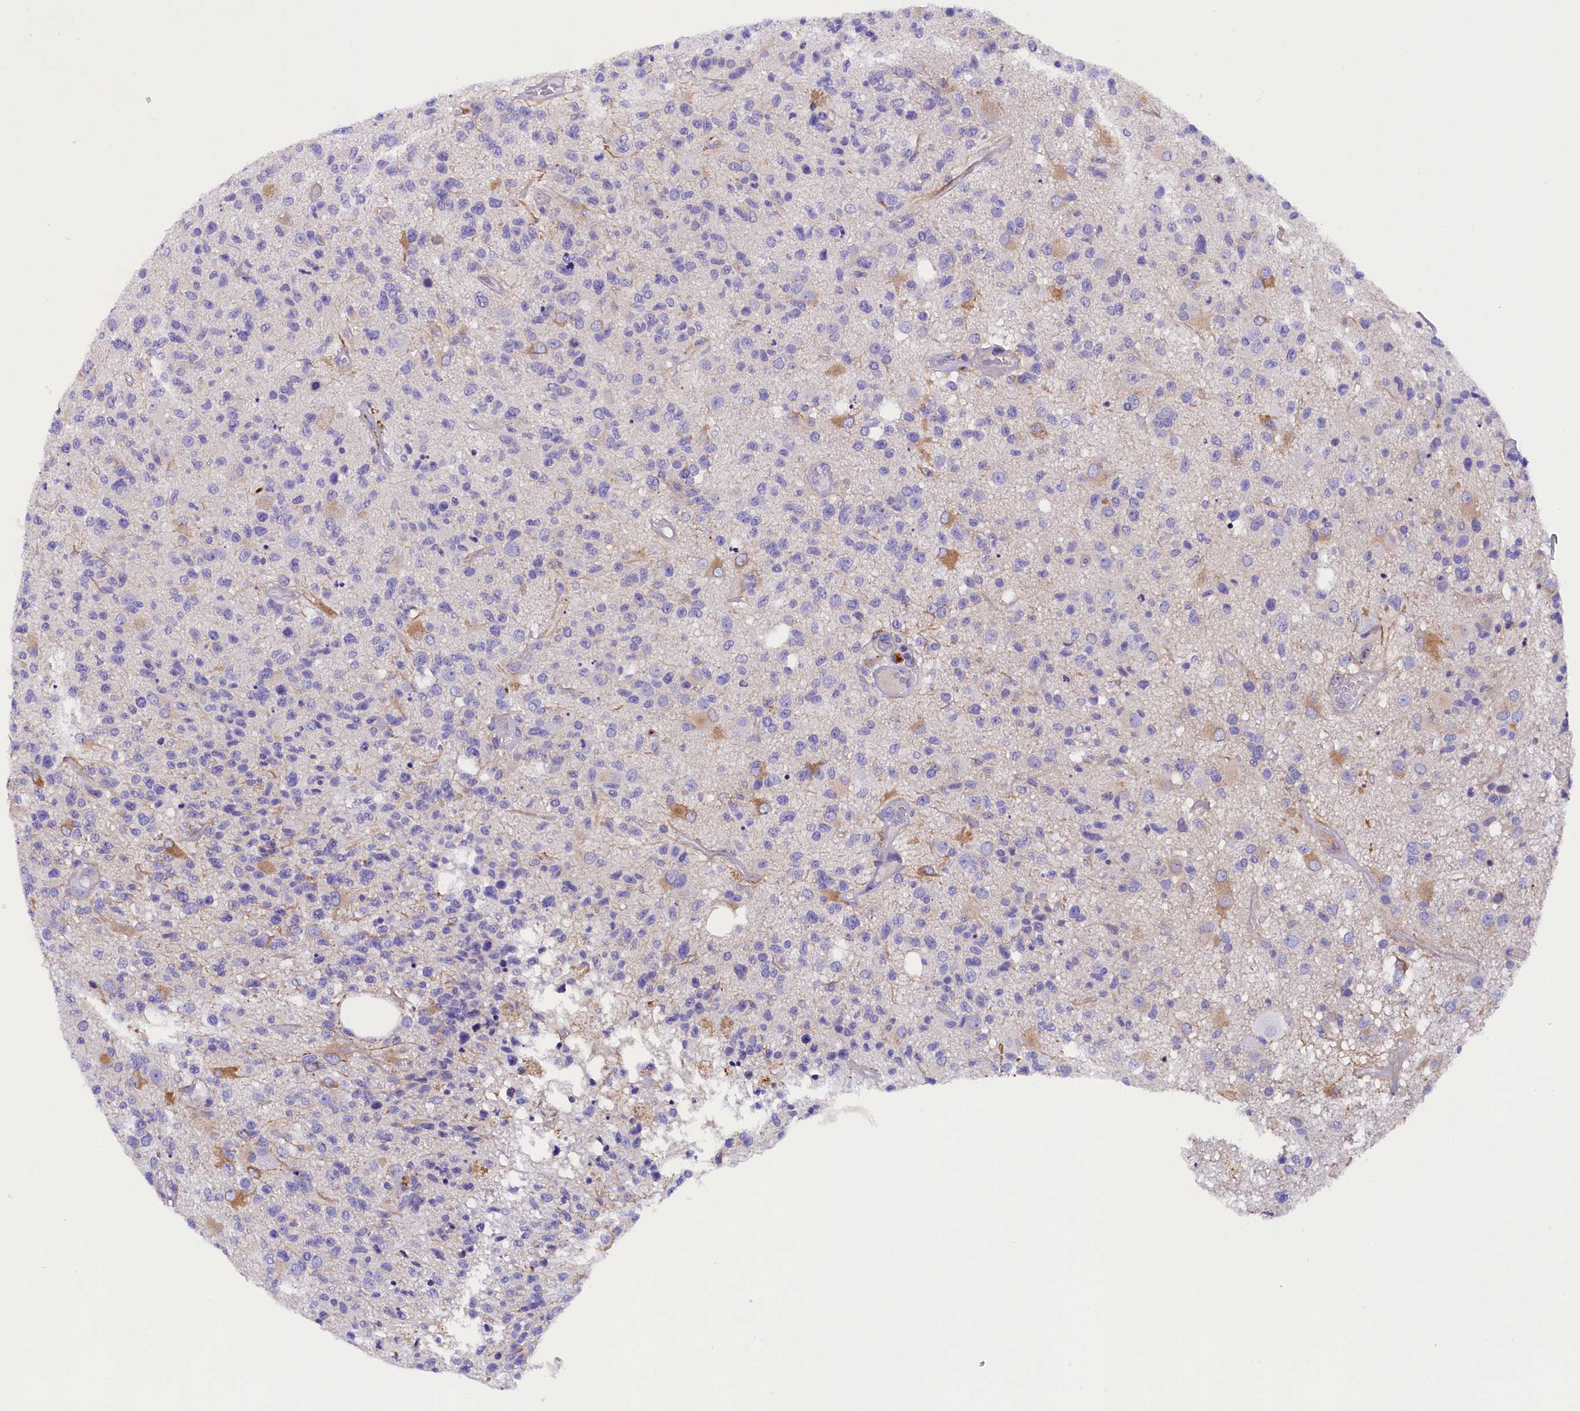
{"staining": {"intensity": "negative", "quantity": "none", "location": "none"}, "tissue": "glioma", "cell_type": "Tumor cells", "image_type": "cancer", "snomed": [{"axis": "morphology", "description": "Glioma, malignant, High grade"}, {"axis": "morphology", "description": "Glioblastoma, NOS"}, {"axis": "topography", "description": "Brain"}], "caption": "A high-resolution photomicrograph shows IHC staining of malignant high-grade glioma, which demonstrates no significant staining in tumor cells.", "gene": "SOD3", "patient": {"sex": "male", "age": 60}}